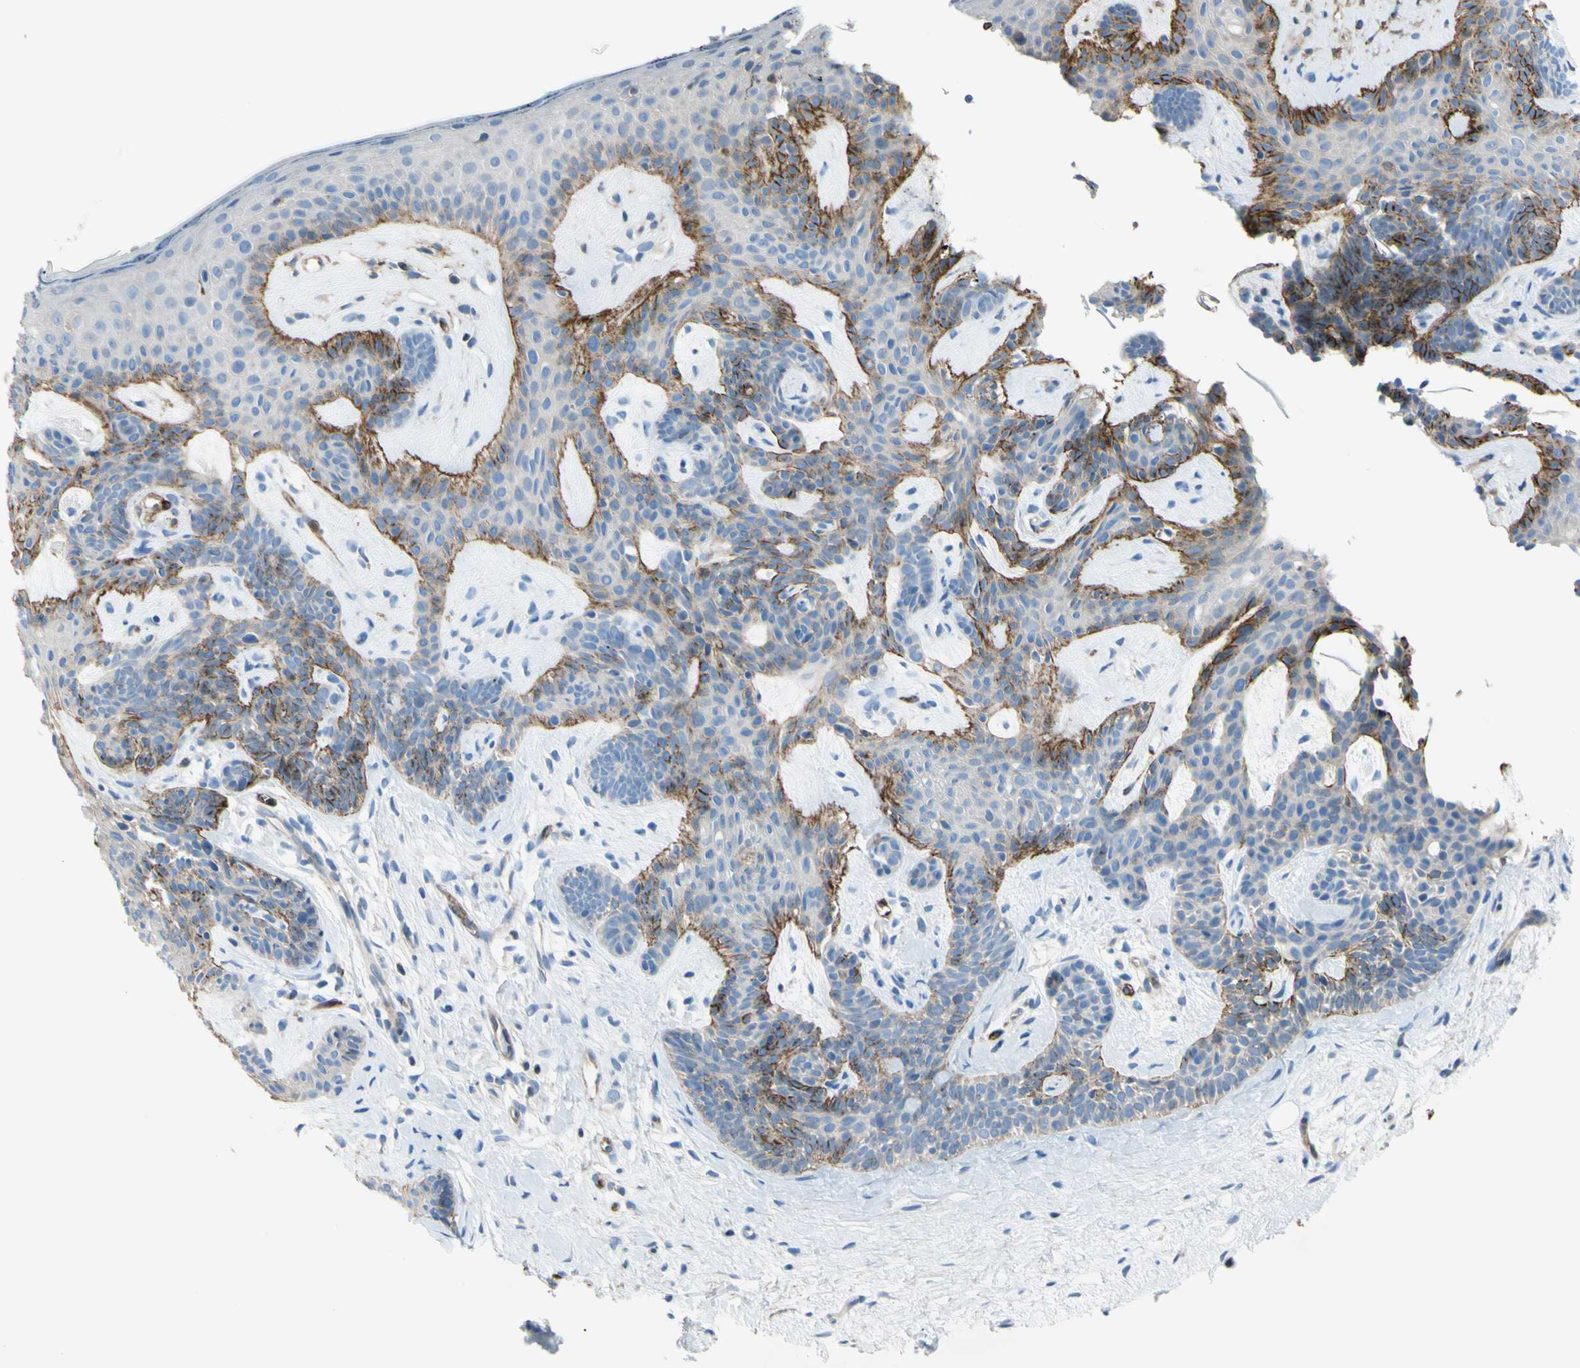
{"staining": {"intensity": "moderate", "quantity": "25%-75%", "location": "cytoplasmic/membranous"}, "tissue": "skin cancer", "cell_type": "Tumor cells", "image_type": "cancer", "snomed": [{"axis": "morphology", "description": "Developmental malformation"}, {"axis": "morphology", "description": "Basal cell carcinoma"}, {"axis": "topography", "description": "Skin"}], "caption": "Protein positivity by immunohistochemistry (IHC) displays moderate cytoplasmic/membranous expression in about 25%-75% of tumor cells in skin cancer. The staining is performed using DAB (3,3'-diaminobenzidine) brown chromogen to label protein expression. The nuclei are counter-stained blue using hematoxylin.", "gene": "PRRG2", "patient": {"sex": "female", "age": 62}}